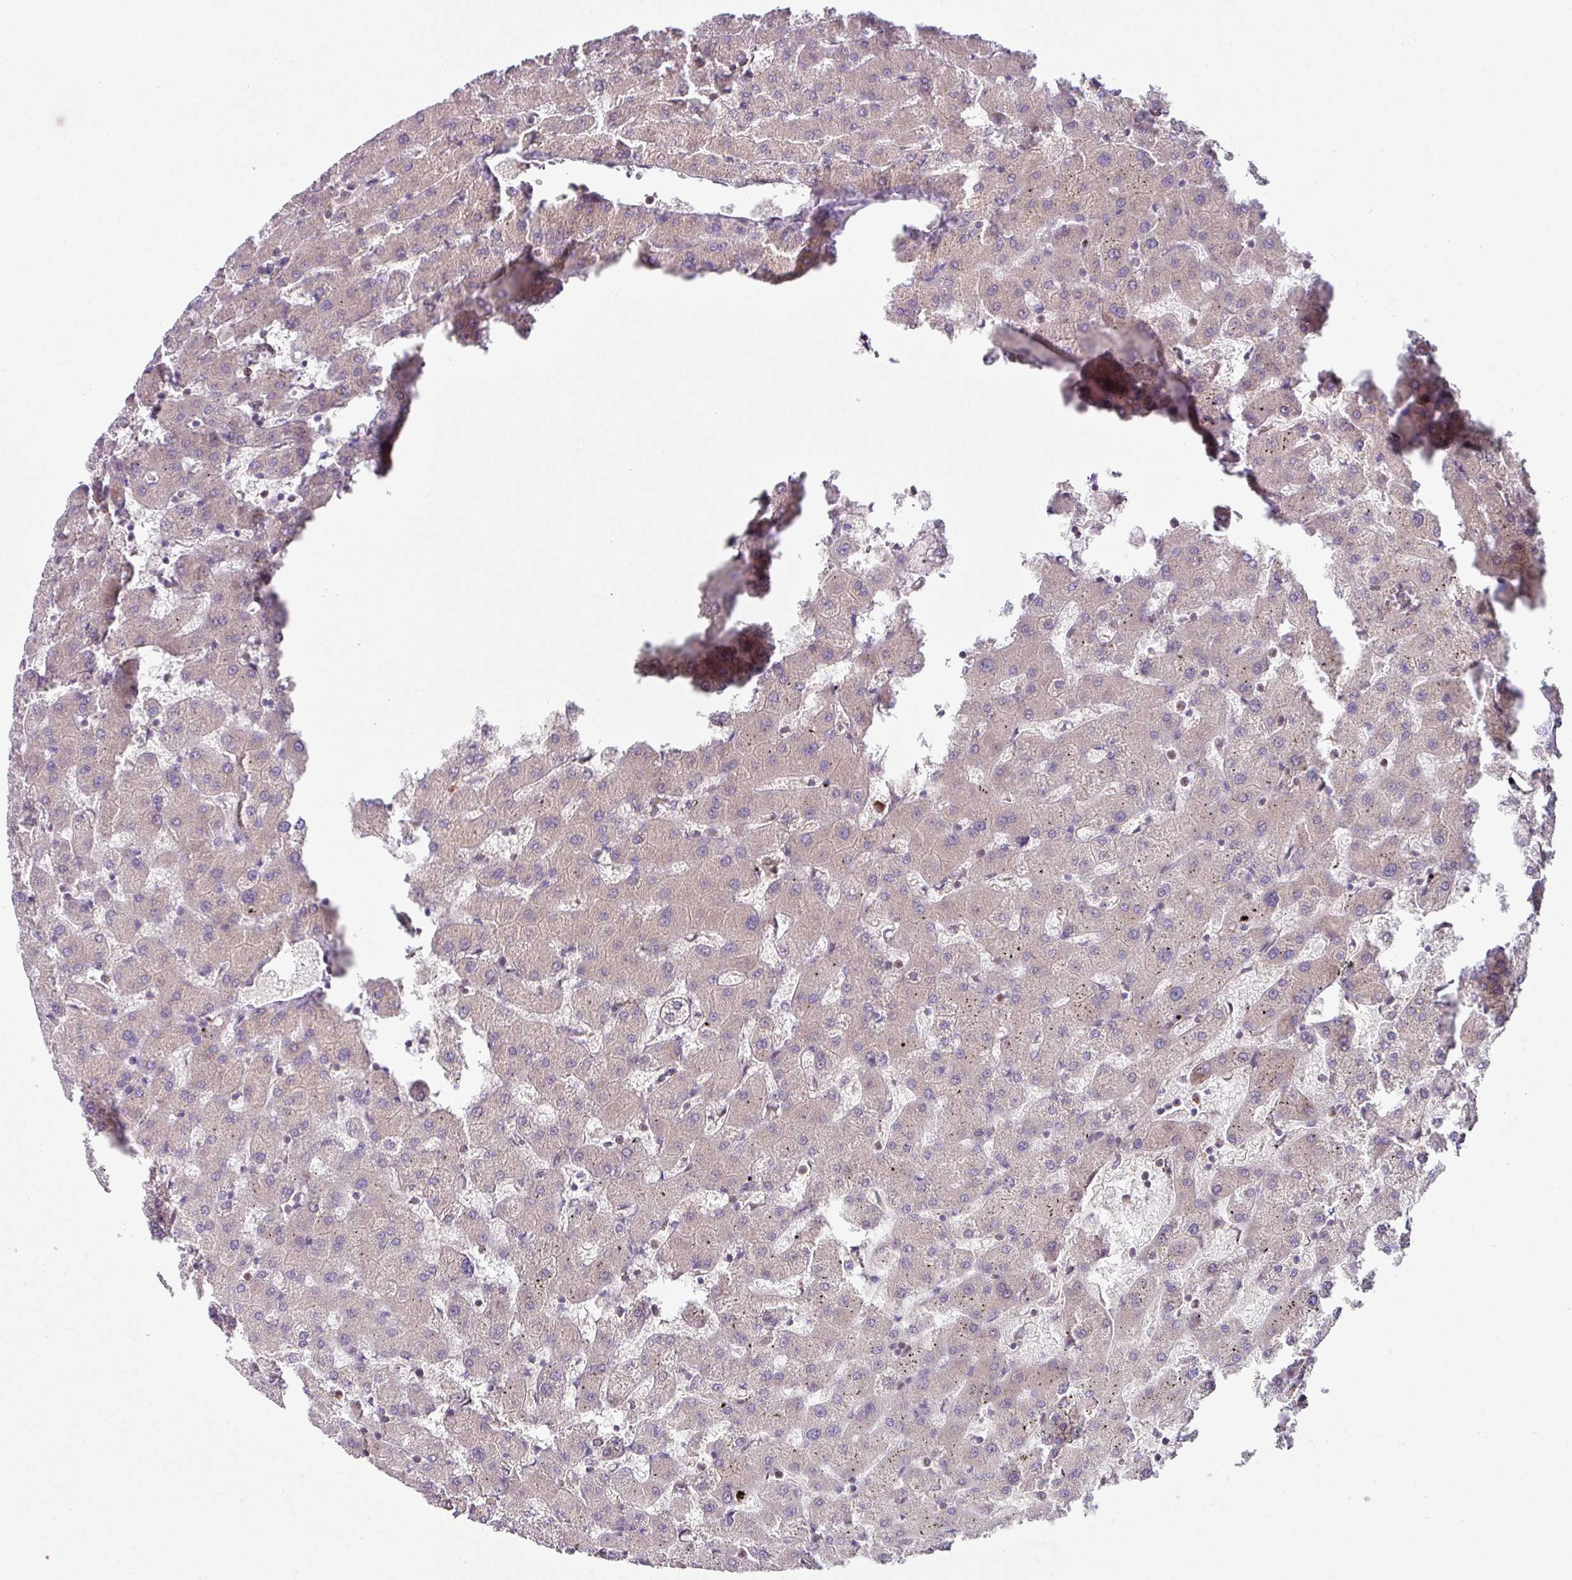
{"staining": {"intensity": "weak", "quantity": ">75%", "location": "cytoplasmic/membranous"}, "tissue": "liver", "cell_type": "Cholangiocytes", "image_type": "normal", "snomed": [{"axis": "morphology", "description": "Normal tissue, NOS"}, {"axis": "topography", "description": "Liver"}], "caption": "There is low levels of weak cytoplasmic/membranous staining in cholangiocytes of unremarkable liver, as demonstrated by immunohistochemical staining (brown color).", "gene": "CAMLG", "patient": {"sex": "female", "age": 63}}